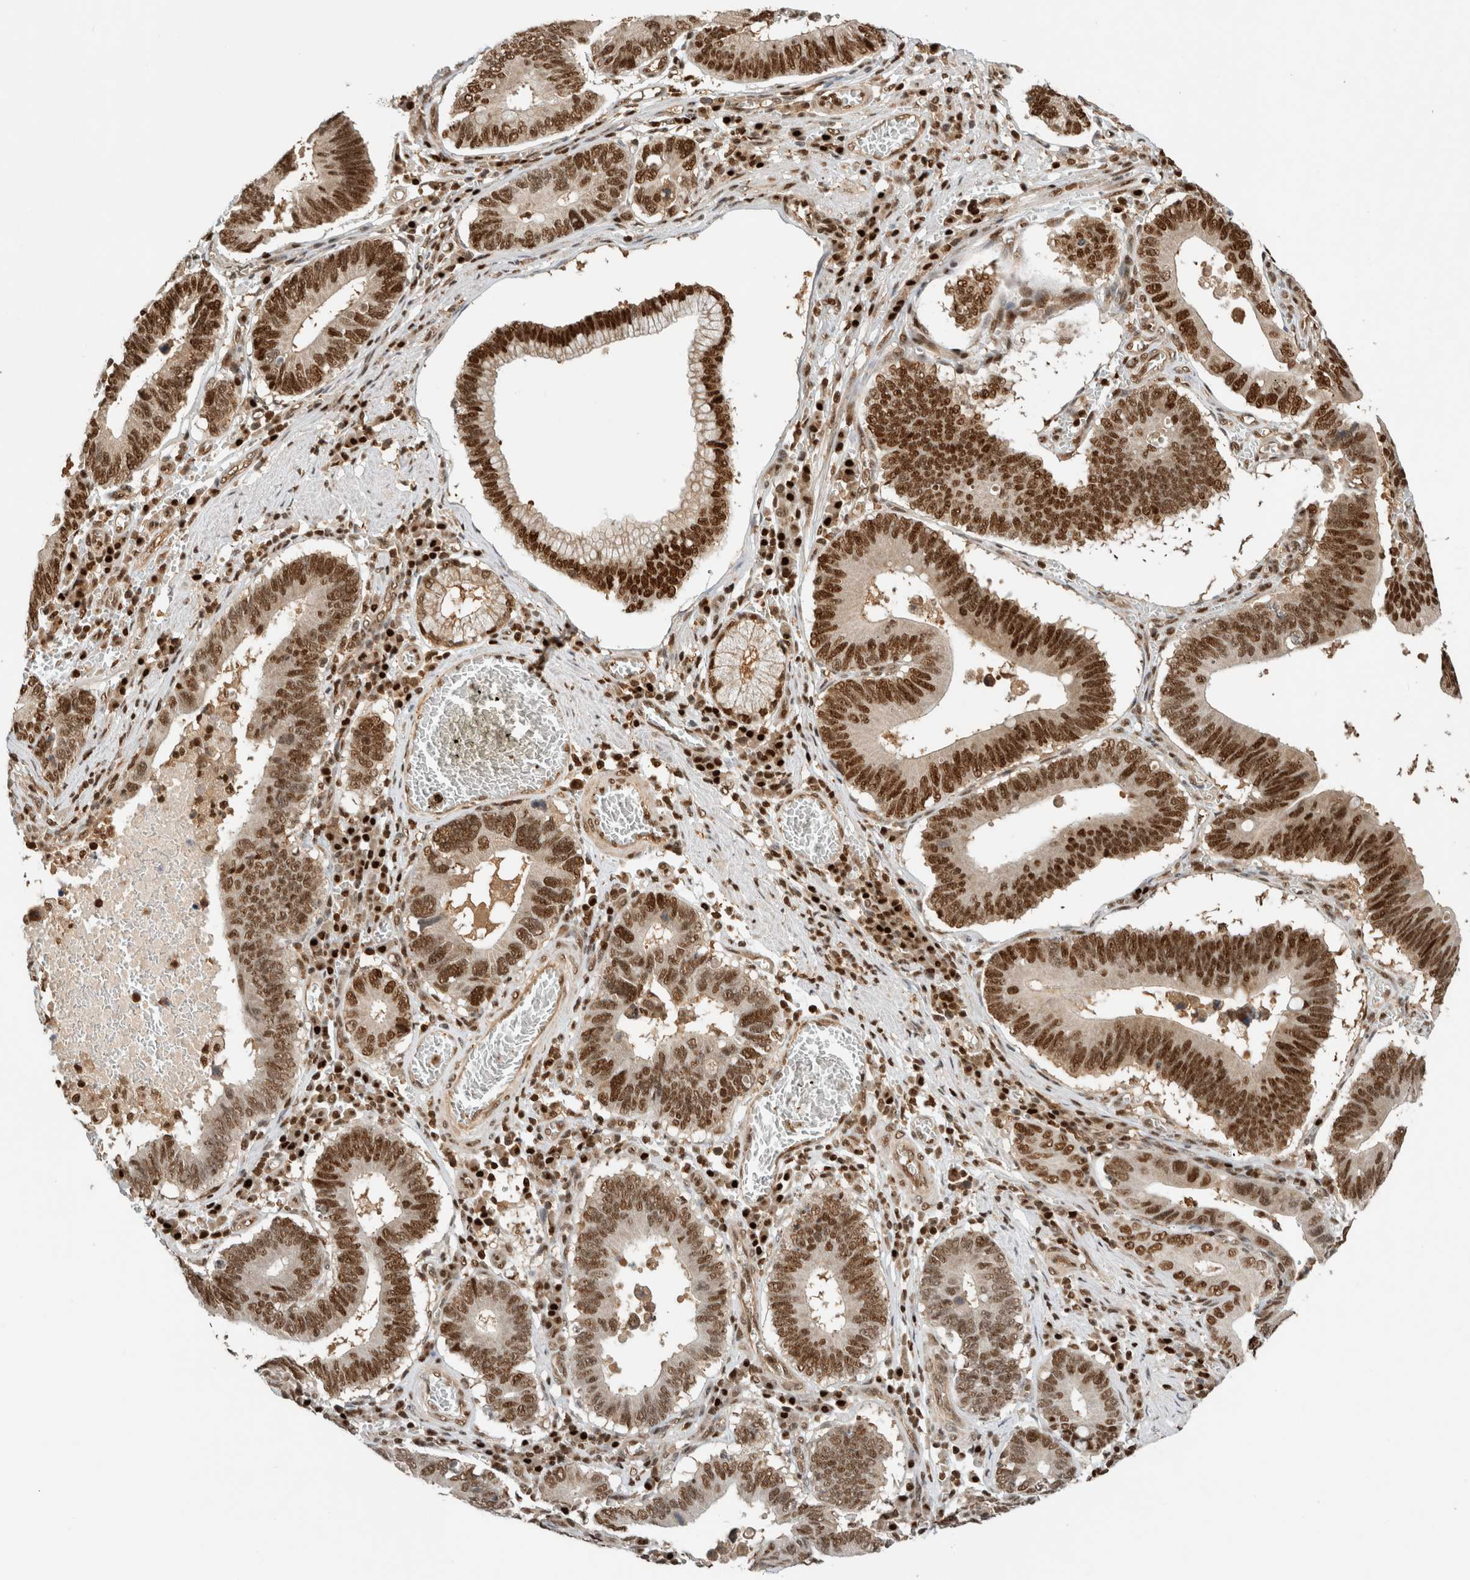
{"staining": {"intensity": "strong", "quantity": ">75%", "location": "nuclear"}, "tissue": "stomach cancer", "cell_type": "Tumor cells", "image_type": "cancer", "snomed": [{"axis": "morphology", "description": "Adenocarcinoma, NOS"}, {"axis": "topography", "description": "Stomach"}, {"axis": "topography", "description": "Gastric cardia"}], "caption": "Stomach cancer was stained to show a protein in brown. There is high levels of strong nuclear staining in about >75% of tumor cells.", "gene": "SNRNP40", "patient": {"sex": "male", "age": 59}}